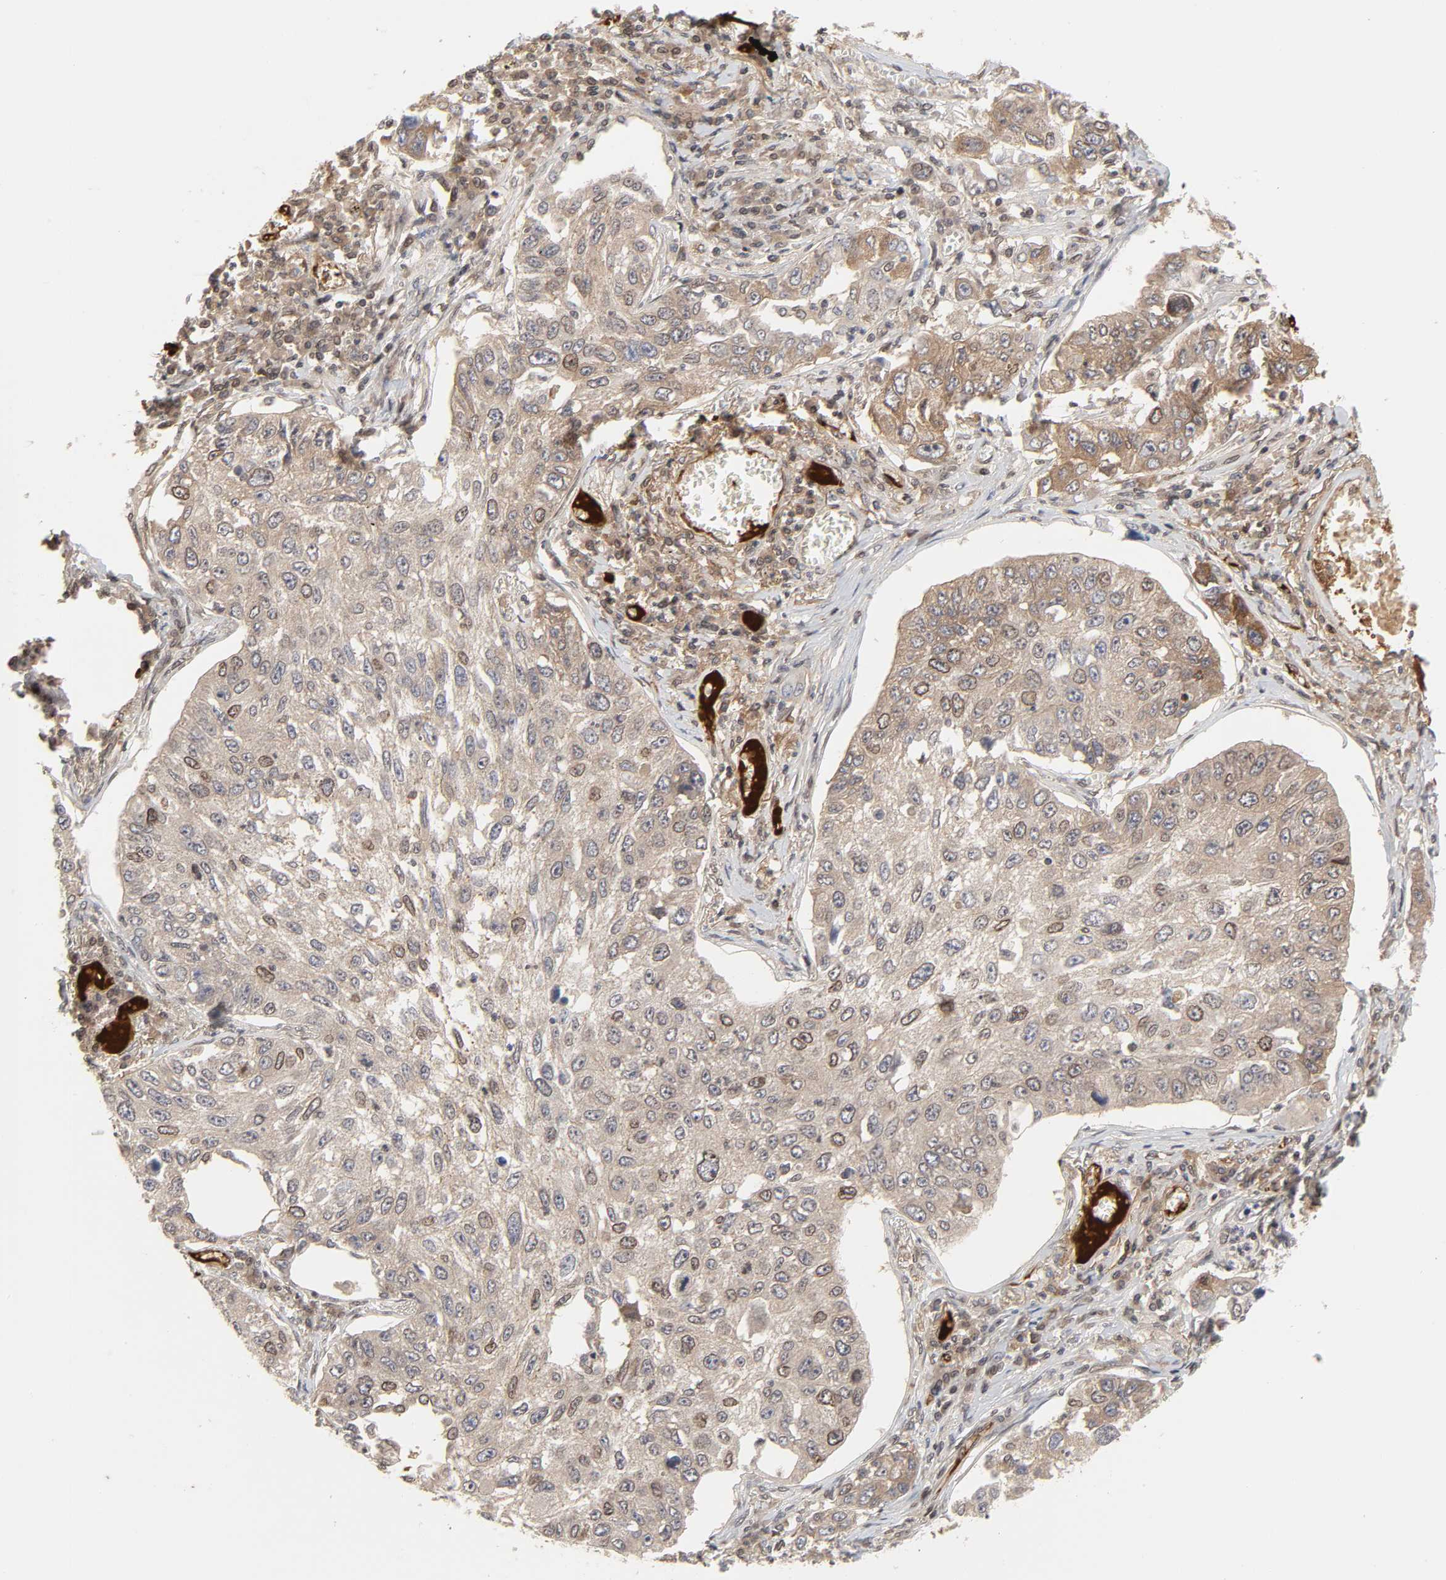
{"staining": {"intensity": "moderate", "quantity": ">75%", "location": "cytoplasmic/membranous,nuclear"}, "tissue": "lung cancer", "cell_type": "Tumor cells", "image_type": "cancer", "snomed": [{"axis": "morphology", "description": "Squamous cell carcinoma, NOS"}, {"axis": "topography", "description": "Lung"}], "caption": "Brown immunohistochemical staining in lung cancer shows moderate cytoplasmic/membranous and nuclear expression in approximately >75% of tumor cells.", "gene": "CPN2", "patient": {"sex": "male", "age": 71}}